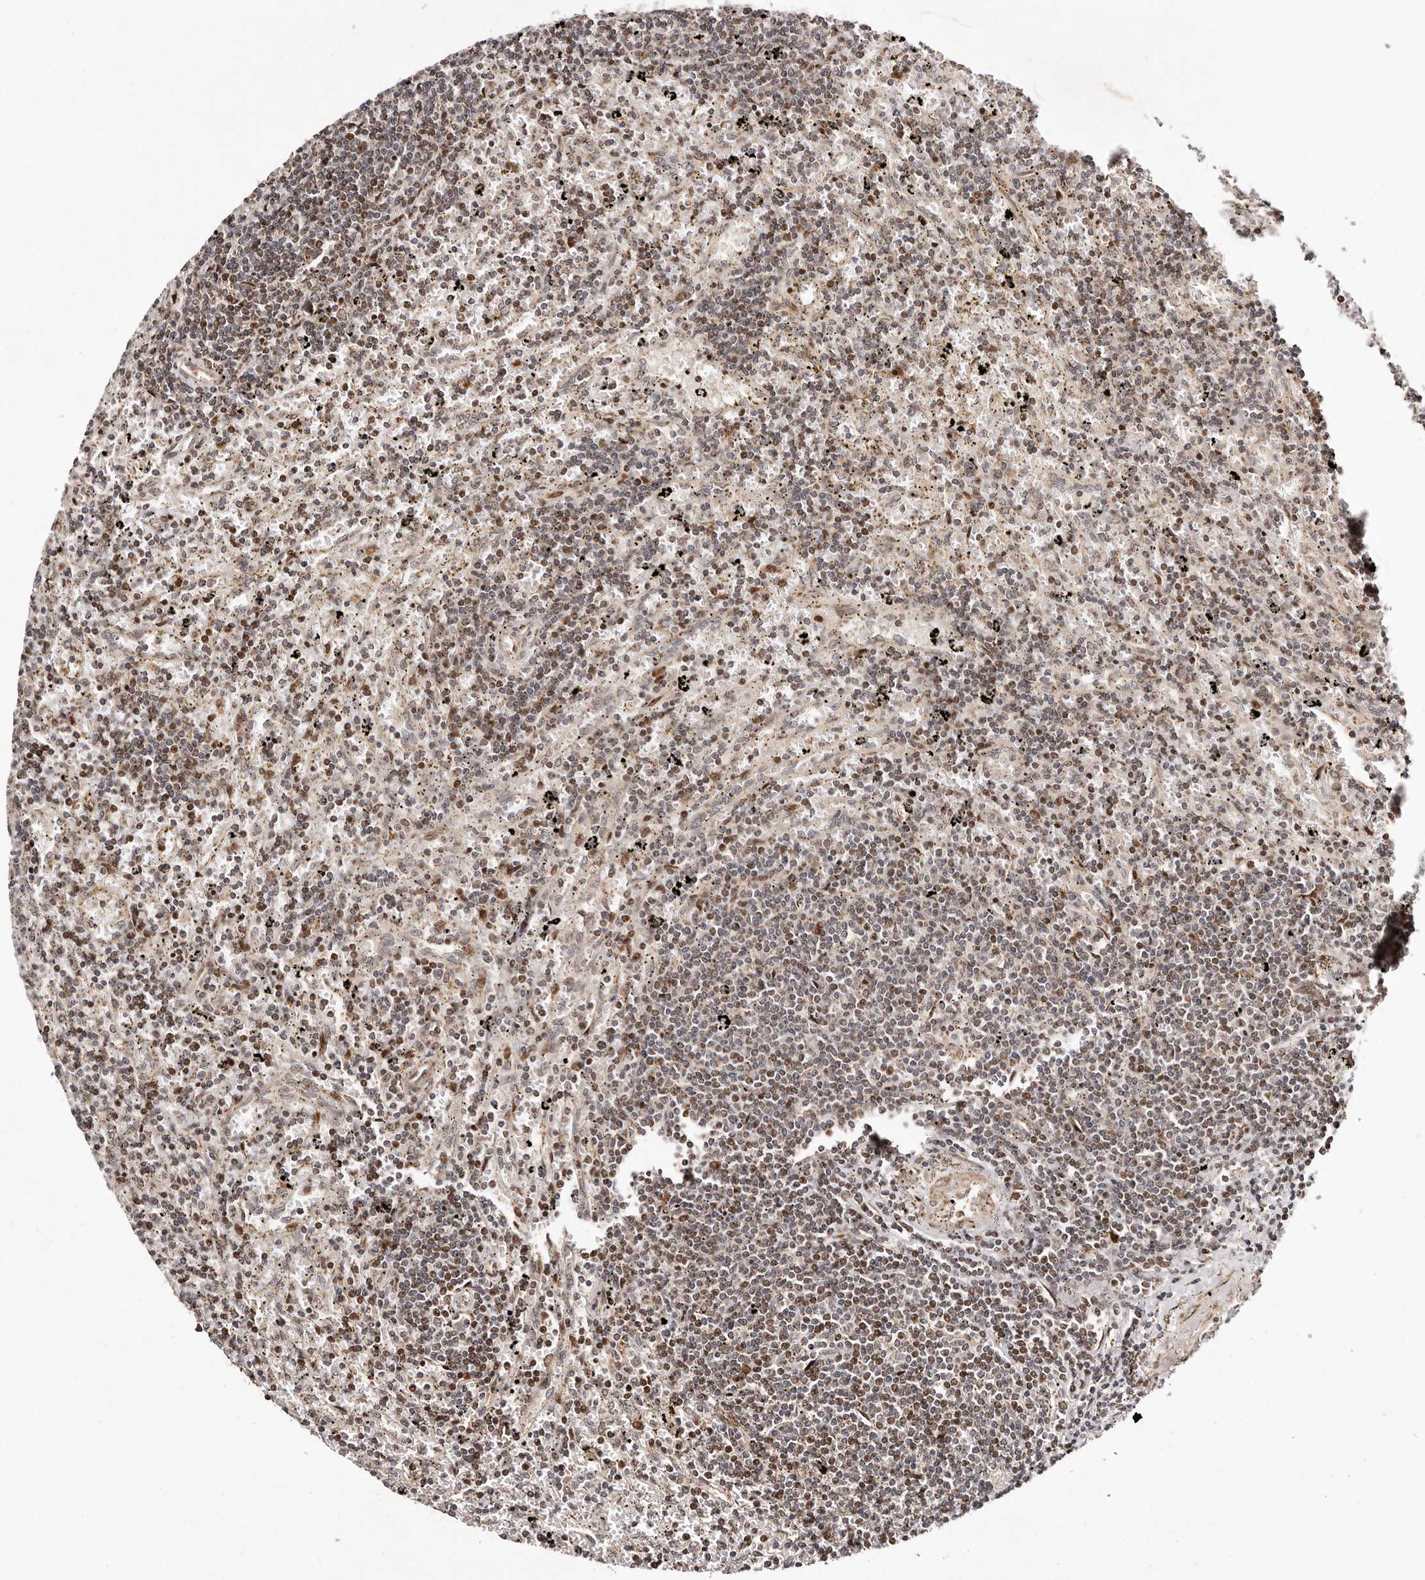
{"staining": {"intensity": "moderate", "quantity": "<25%", "location": "nuclear"}, "tissue": "lymphoma", "cell_type": "Tumor cells", "image_type": "cancer", "snomed": [{"axis": "morphology", "description": "Malignant lymphoma, non-Hodgkin's type, Low grade"}, {"axis": "topography", "description": "Spleen"}], "caption": "Moderate nuclear protein expression is present in about <25% of tumor cells in malignant lymphoma, non-Hodgkin's type (low-grade).", "gene": "HIVEP3", "patient": {"sex": "male", "age": 76}}